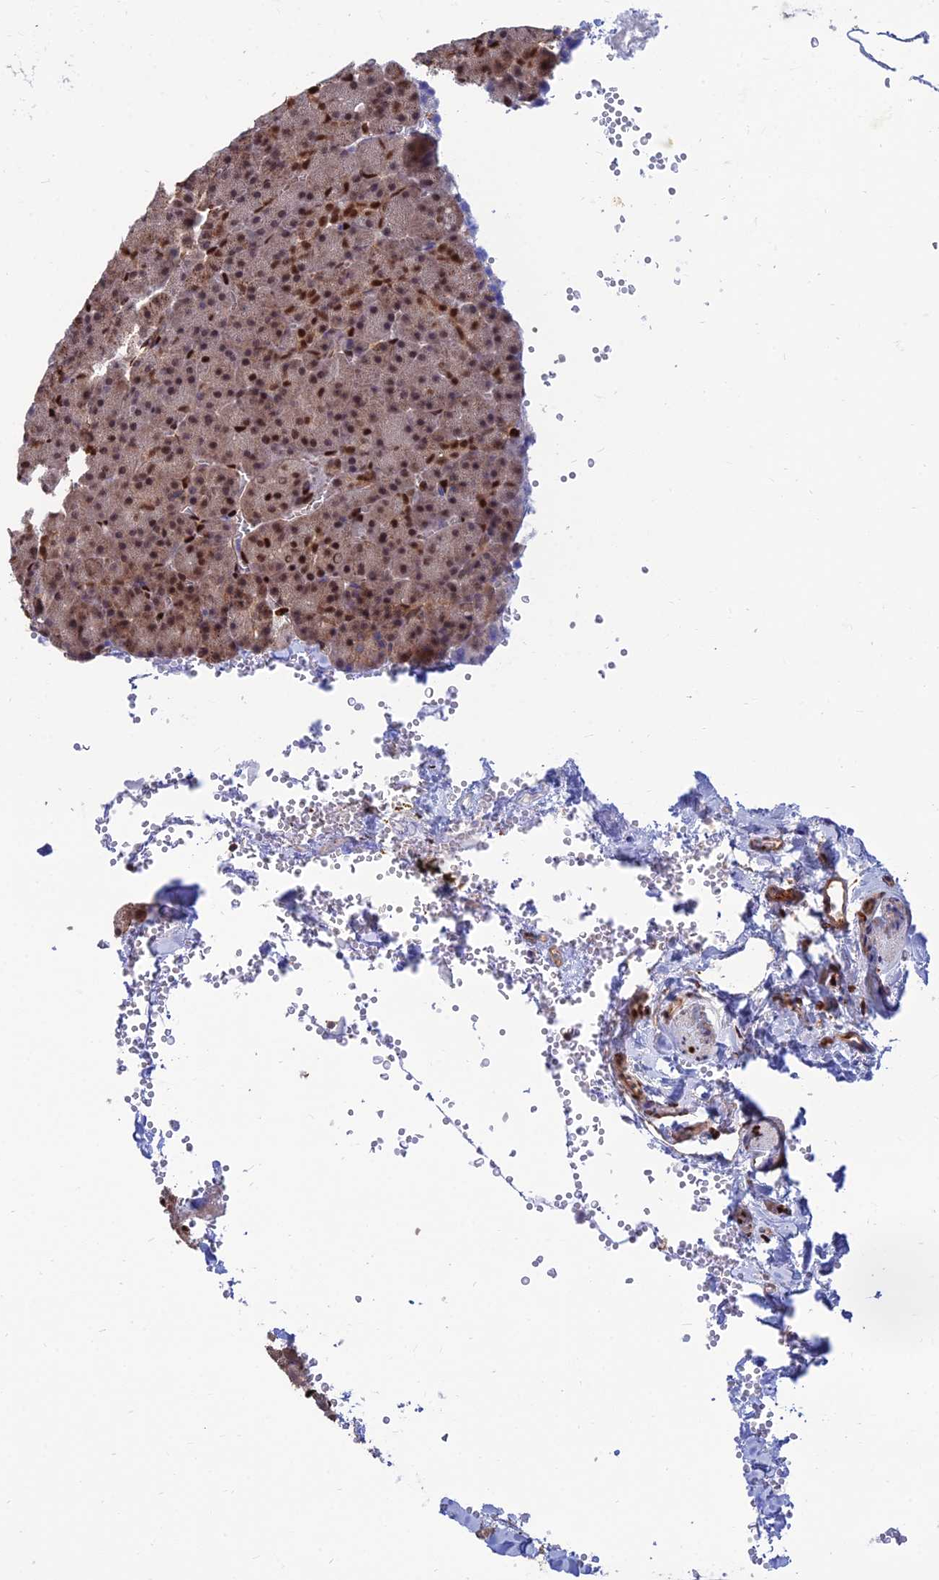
{"staining": {"intensity": "moderate", "quantity": "25%-75%", "location": "cytoplasmic/membranous,nuclear"}, "tissue": "pancreas", "cell_type": "Exocrine glandular cells", "image_type": "normal", "snomed": [{"axis": "morphology", "description": "Normal tissue, NOS"}, {"axis": "topography", "description": "Pancreas"}], "caption": "An image of human pancreas stained for a protein demonstrates moderate cytoplasmic/membranous,nuclear brown staining in exocrine glandular cells. The protein of interest is stained brown, and the nuclei are stained in blue (DAB (3,3'-diaminobenzidine) IHC with brightfield microscopy, high magnification).", "gene": "DNPEP", "patient": {"sex": "female", "age": 35}}